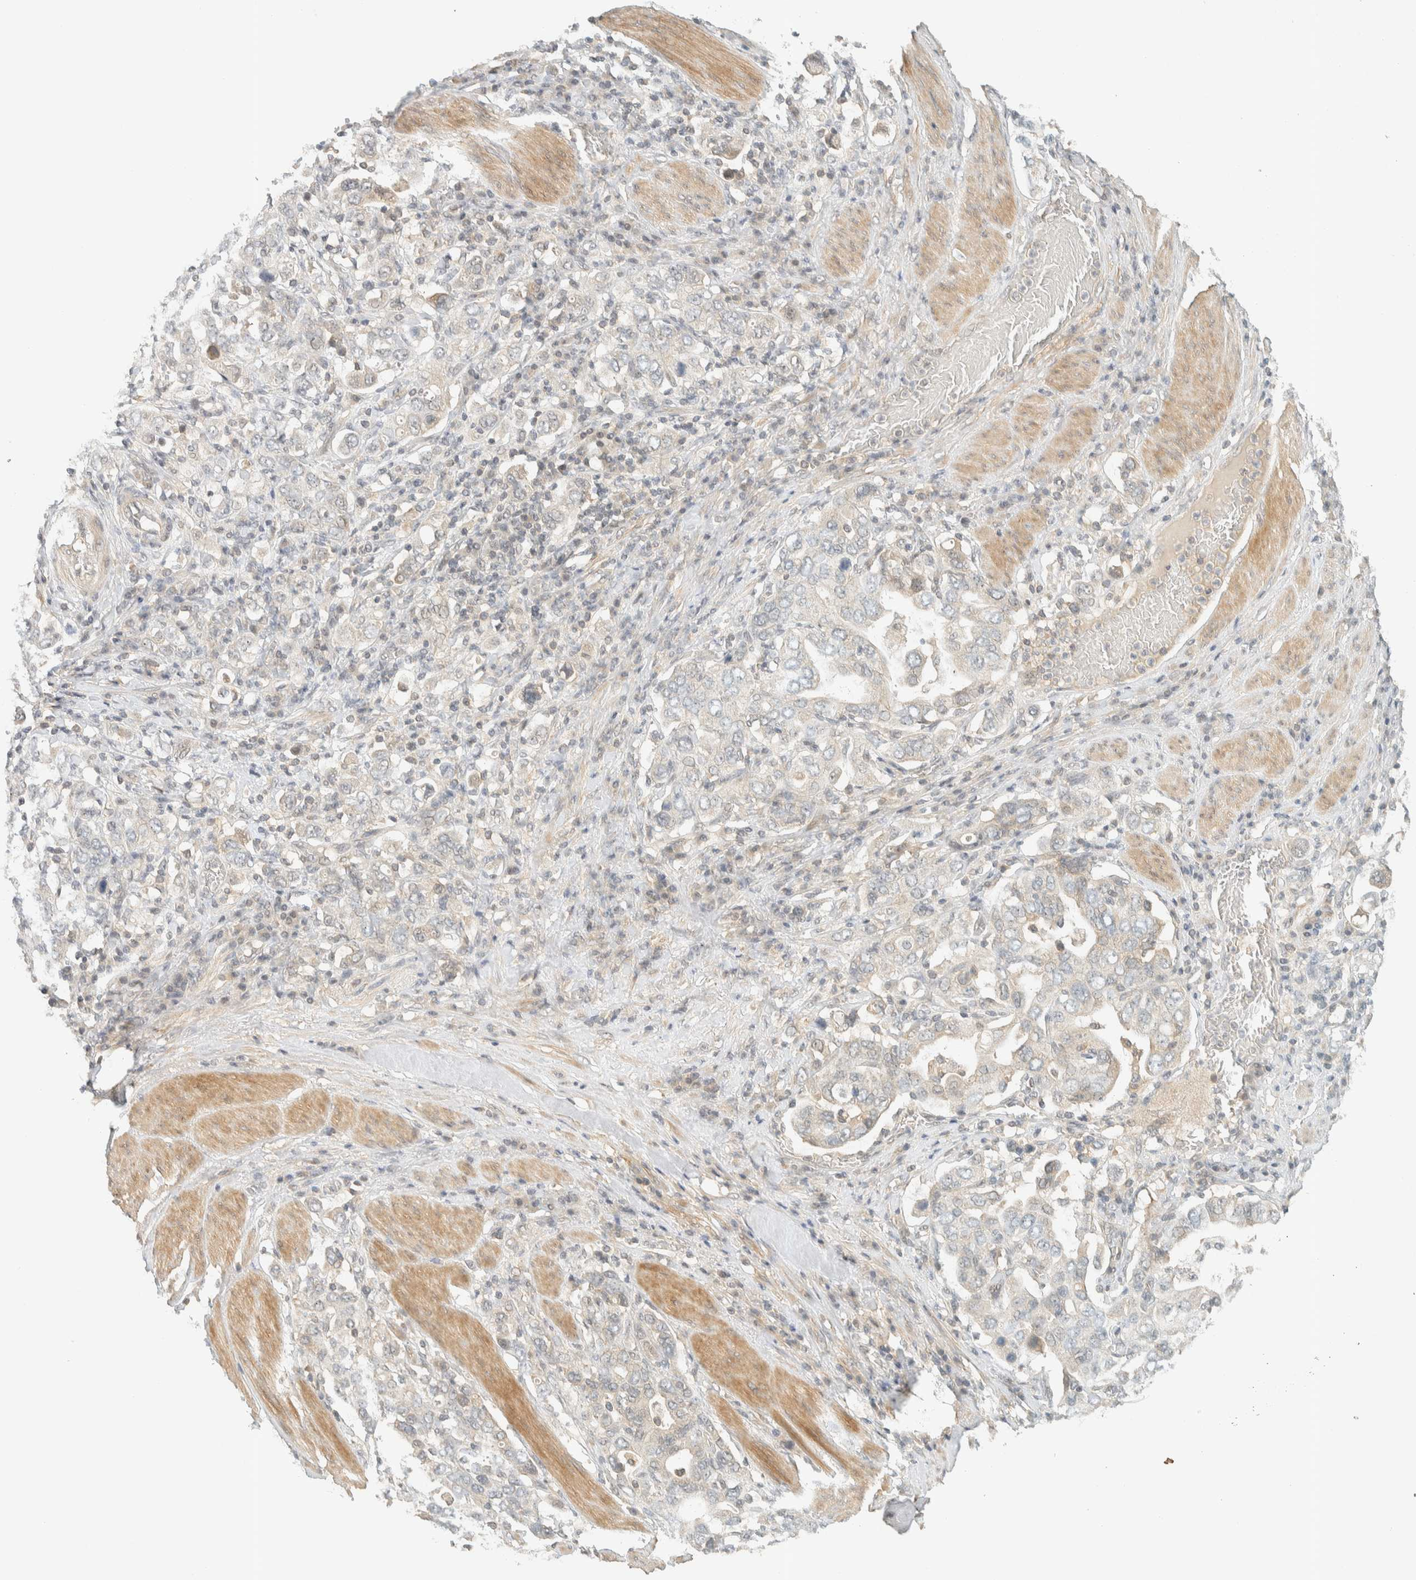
{"staining": {"intensity": "weak", "quantity": "<25%", "location": "cytoplasmic/membranous"}, "tissue": "stomach cancer", "cell_type": "Tumor cells", "image_type": "cancer", "snomed": [{"axis": "morphology", "description": "Adenocarcinoma, NOS"}, {"axis": "topography", "description": "Stomach, upper"}], "caption": "IHC of human stomach cancer displays no expression in tumor cells.", "gene": "KIFAP3", "patient": {"sex": "male", "age": 62}}